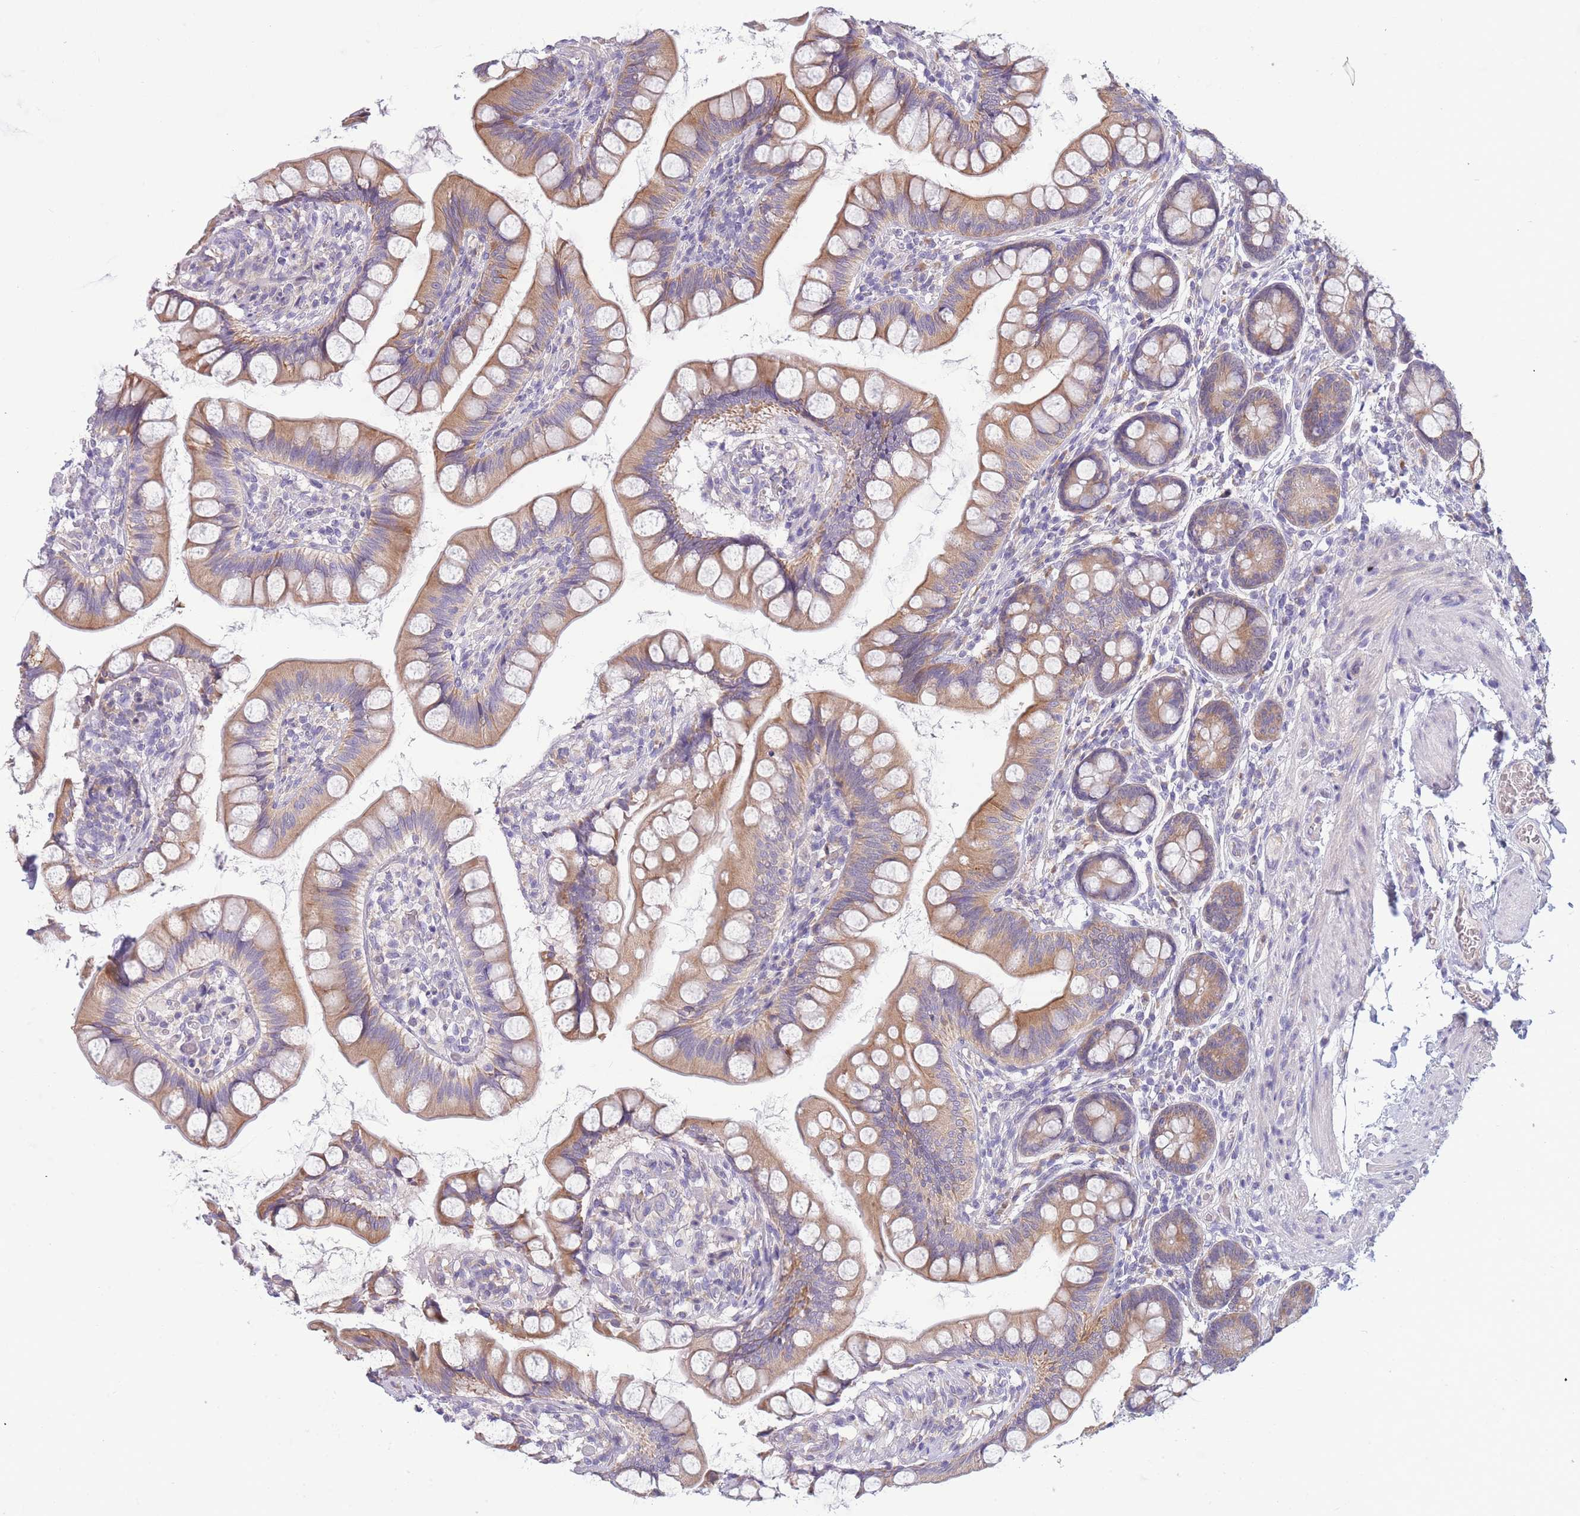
{"staining": {"intensity": "moderate", "quantity": ">75%", "location": "cytoplasmic/membranous"}, "tissue": "small intestine", "cell_type": "Glandular cells", "image_type": "normal", "snomed": [{"axis": "morphology", "description": "Normal tissue, NOS"}, {"axis": "topography", "description": "Small intestine"}], "caption": "Immunohistochemistry image of unremarkable small intestine stained for a protein (brown), which displays medium levels of moderate cytoplasmic/membranous staining in approximately >75% of glandular cells.", "gene": "NDUFAF6", "patient": {"sex": "male", "age": 70}}